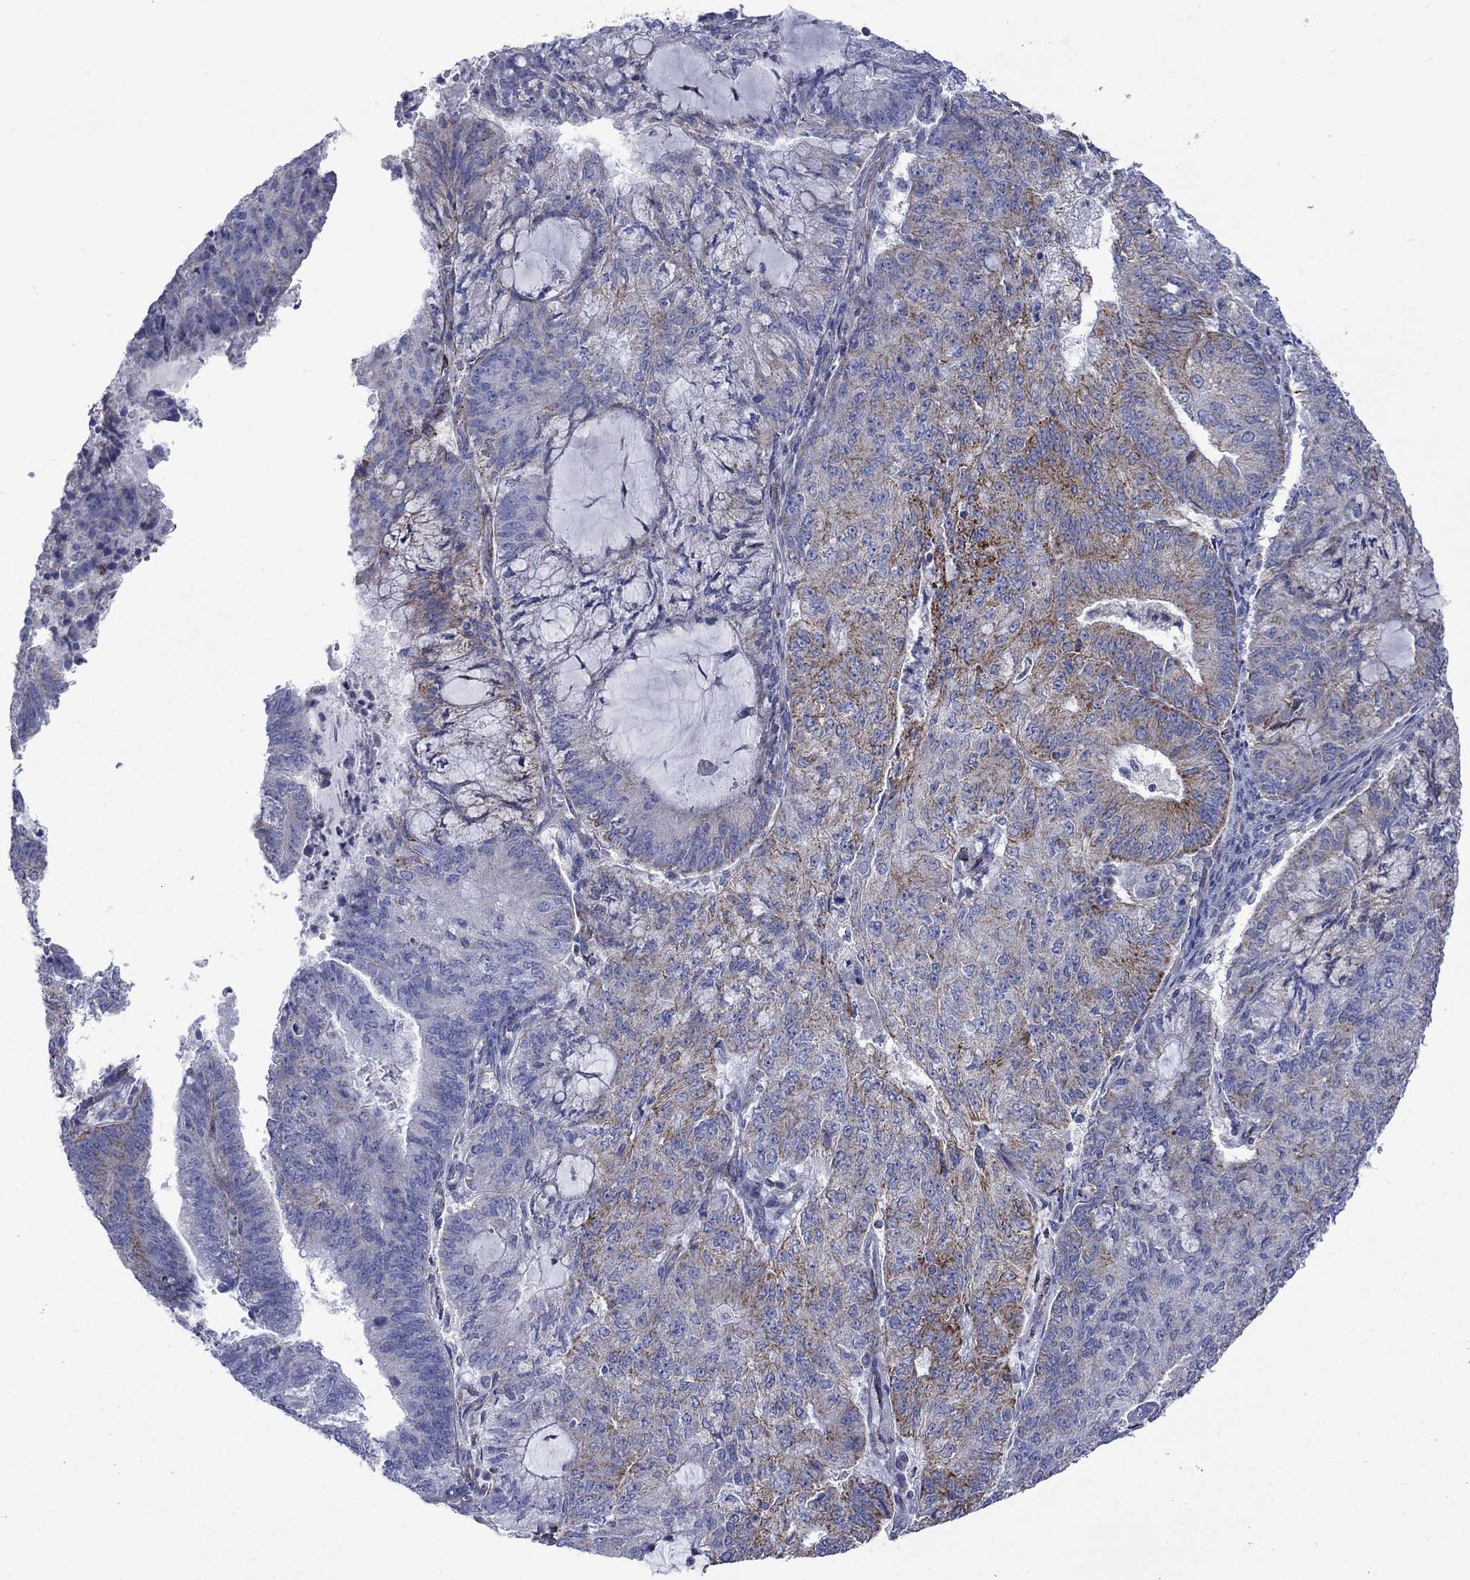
{"staining": {"intensity": "strong", "quantity": "<25%", "location": "cytoplasmic/membranous"}, "tissue": "endometrial cancer", "cell_type": "Tumor cells", "image_type": "cancer", "snomed": [{"axis": "morphology", "description": "Adenocarcinoma, NOS"}, {"axis": "topography", "description": "Endometrium"}], "caption": "Immunohistochemical staining of adenocarcinoma (endometrial) shows medium levels of strong cytoplasmic/membranous expression in about <25% of tumor cells. (brown staining indicates protein expression, while blue staining denotes nuclei).", "gene": "CISD1", "patient": {"sex": "female", "age": 82}}